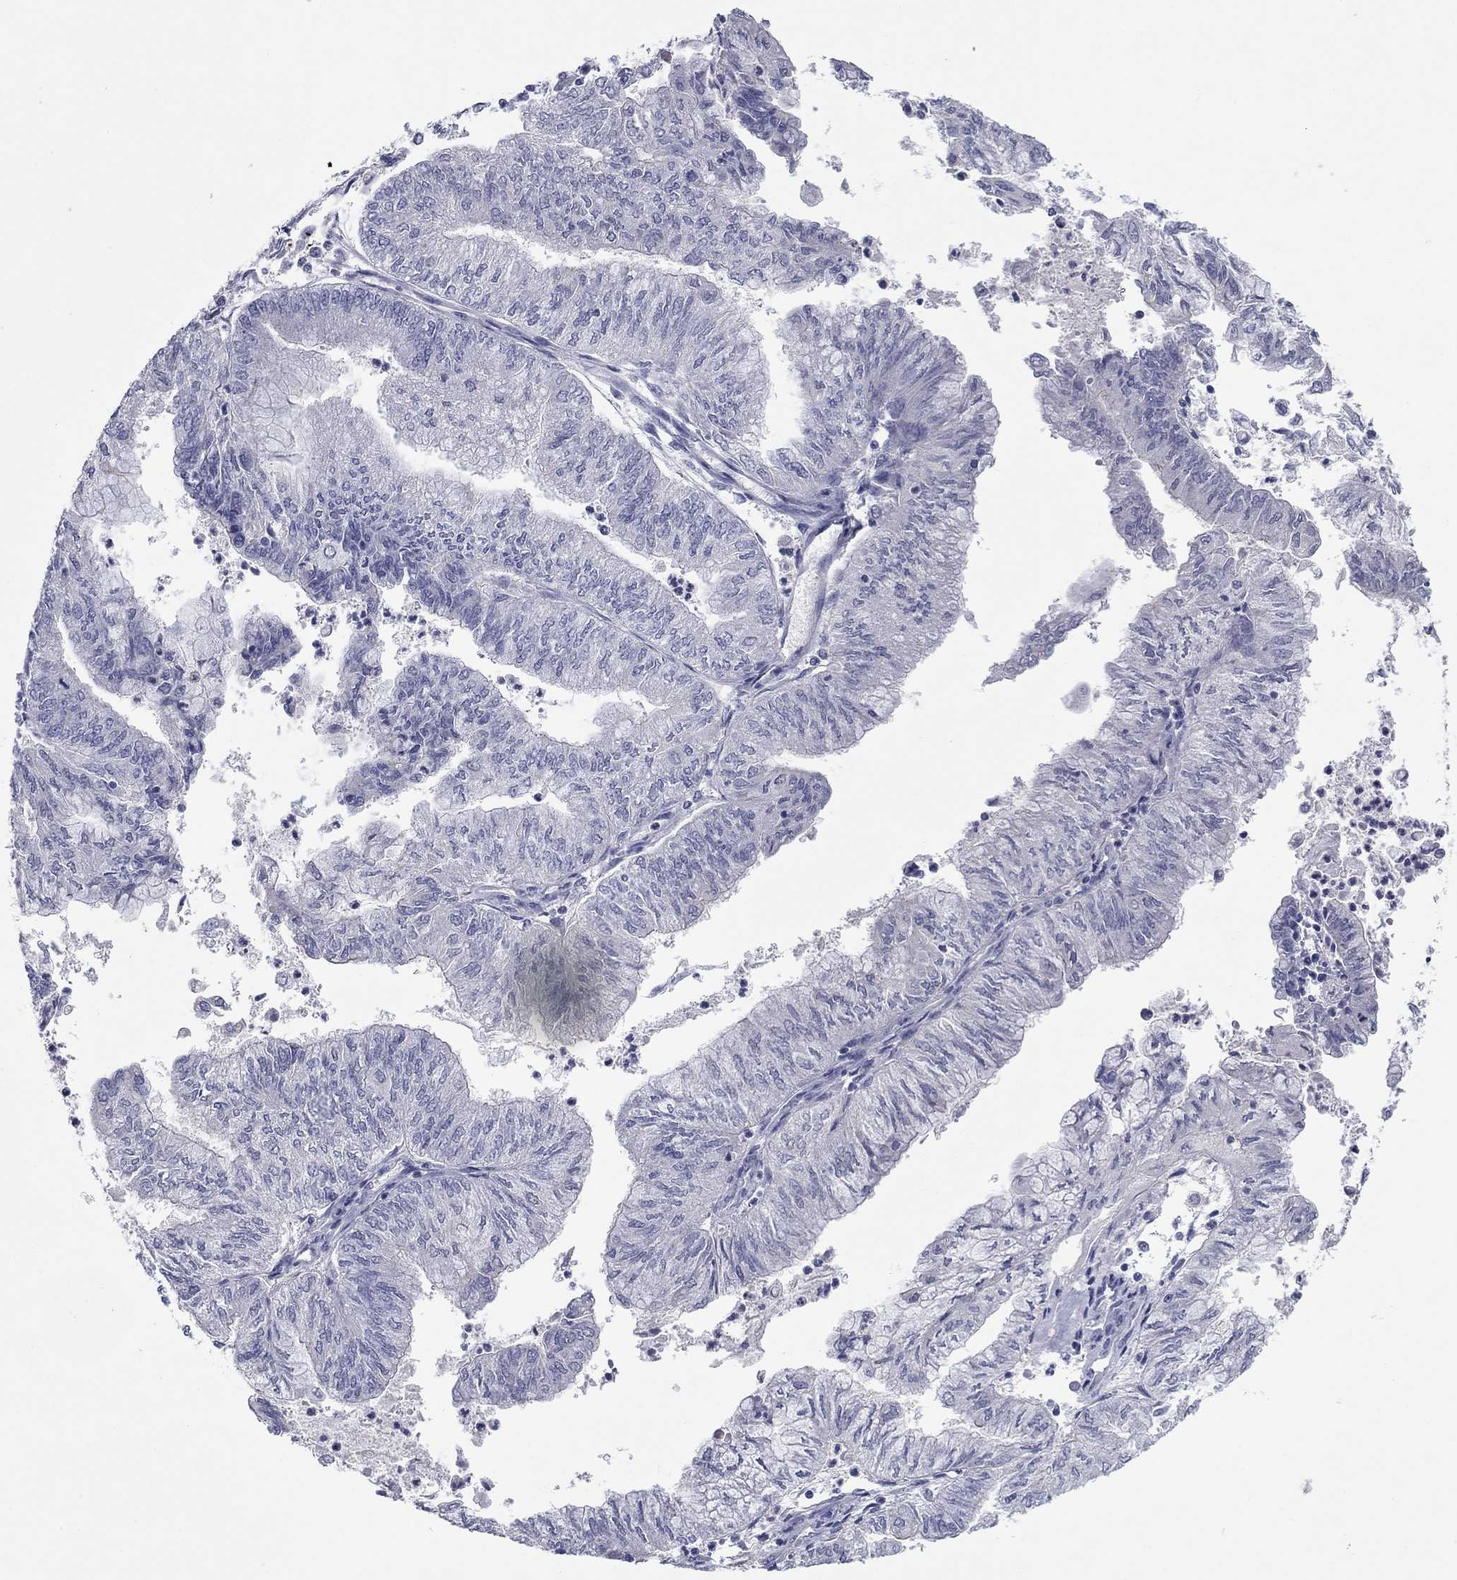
{"staining": {"intensity": "negative", "quantity": "none", "location": "none"}, "tissue": "endometrial cancer", "cell_type": "Tumor cells", "image_type": "cancer", "snomed": [{"axis": "morphology", "description": "Adenocarcinoma, NOS"}, {"axis": "topography", "description": "Endometrium"}], "caption": "DAB (3,3'-diaminobenzidine) immunohistochemical staining of endometrial cancer (adenocarcinoma) exhibits no significant positivity in tumor cells.", "gene": "CNTNAP4", "patient": {"sex": "female", "age": 59}}